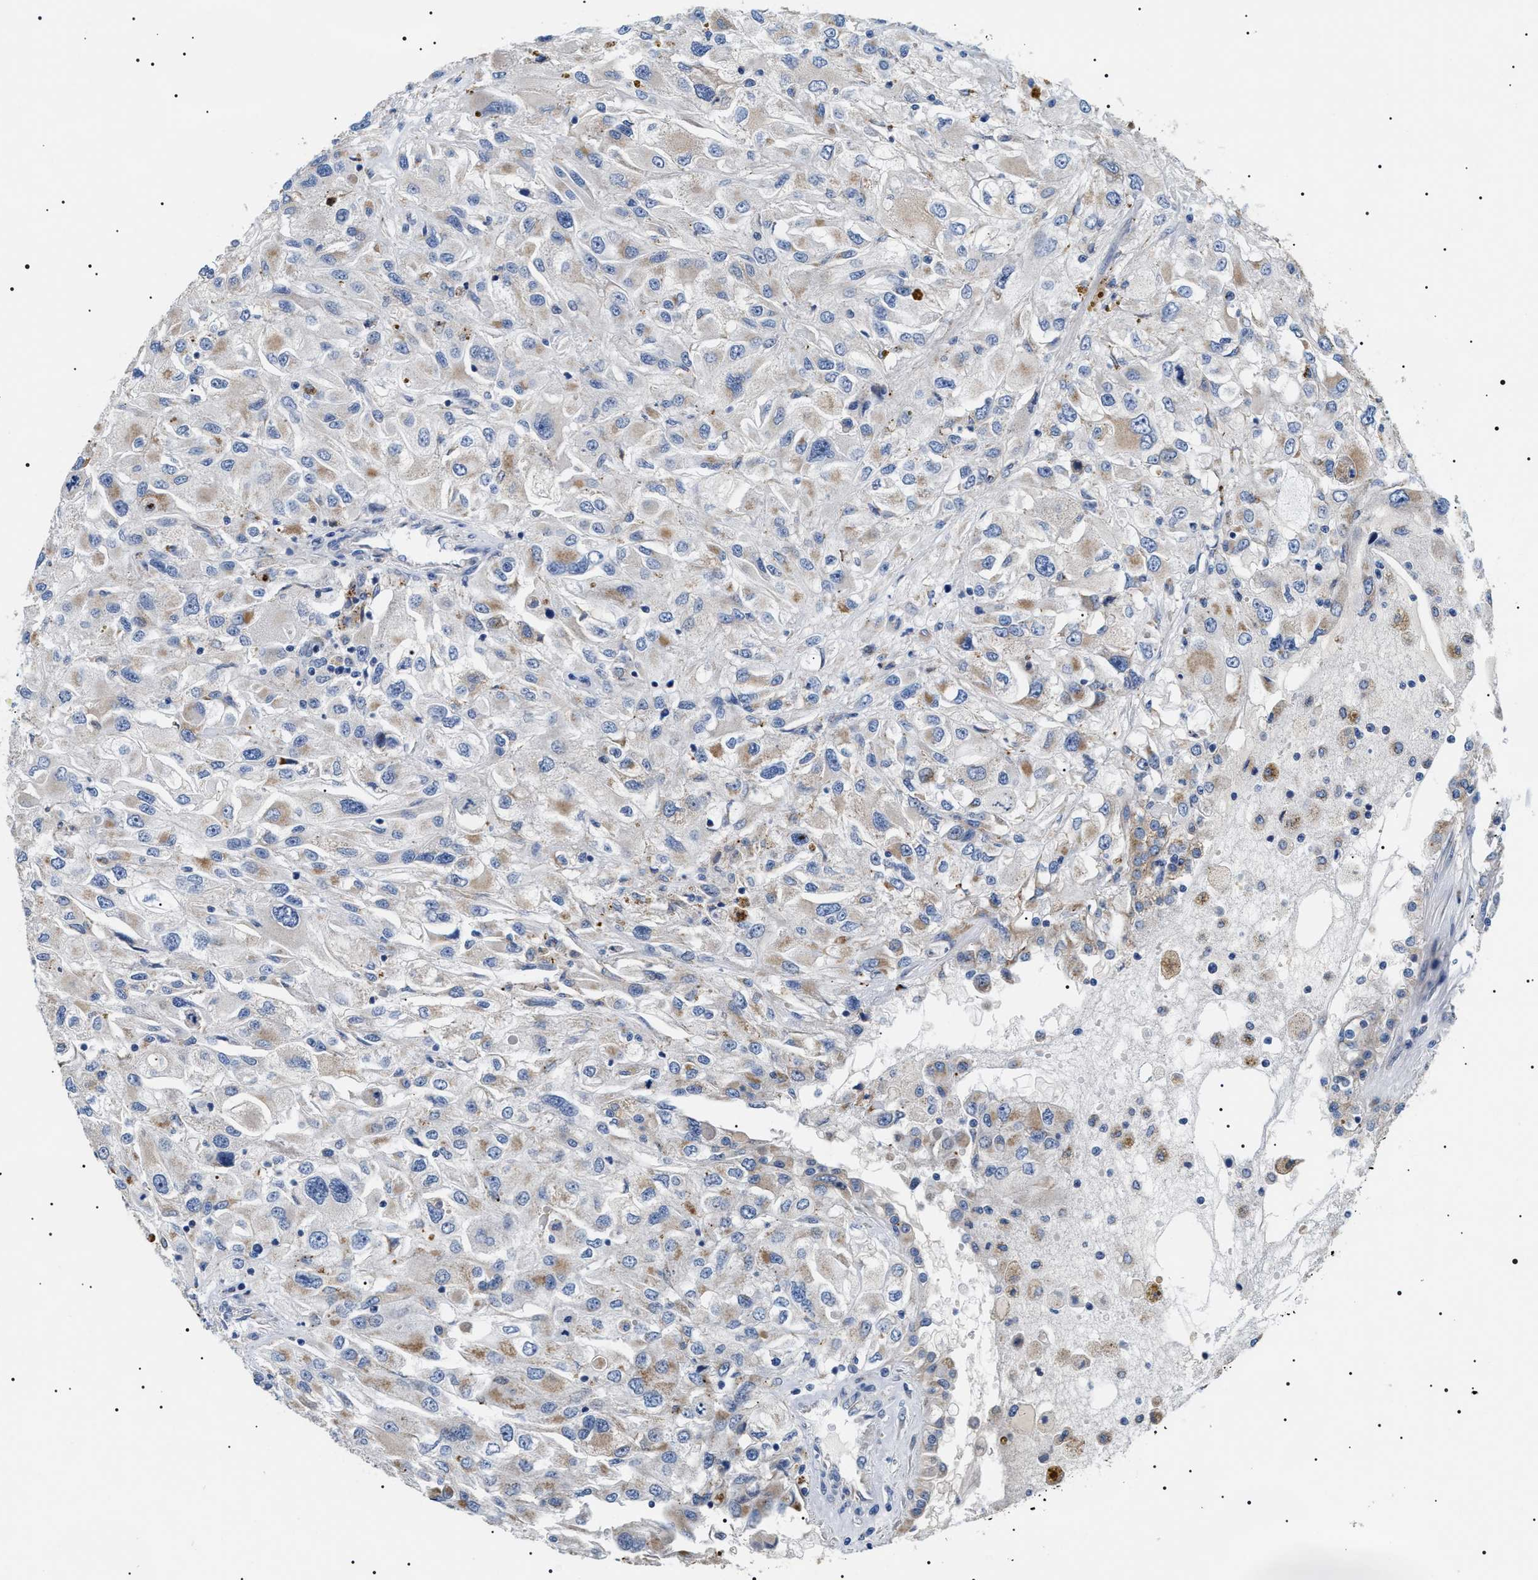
{"staining": {"intensity": "moderate", "quantity": "<25%", "location": "cytoplasmic/membranous"}, "tissue": "renal cancer", "cell_type": "Tumor cells", "image_type": "cancer", "snomed": [{"axis": "morphology", "description": "Adenocarcinoma, NOS"}, {"axis": "topography", "description": "Kidney"}], "caption": "Immunohistochemical staining of human adenocarcinoma (renal) demonstrates low levels of moderate cytoplasmic/membranous protein expression in about <25% of tumor cells.", "gene": "TMEM222", "patient": {"sex": "female", "age": 52}}